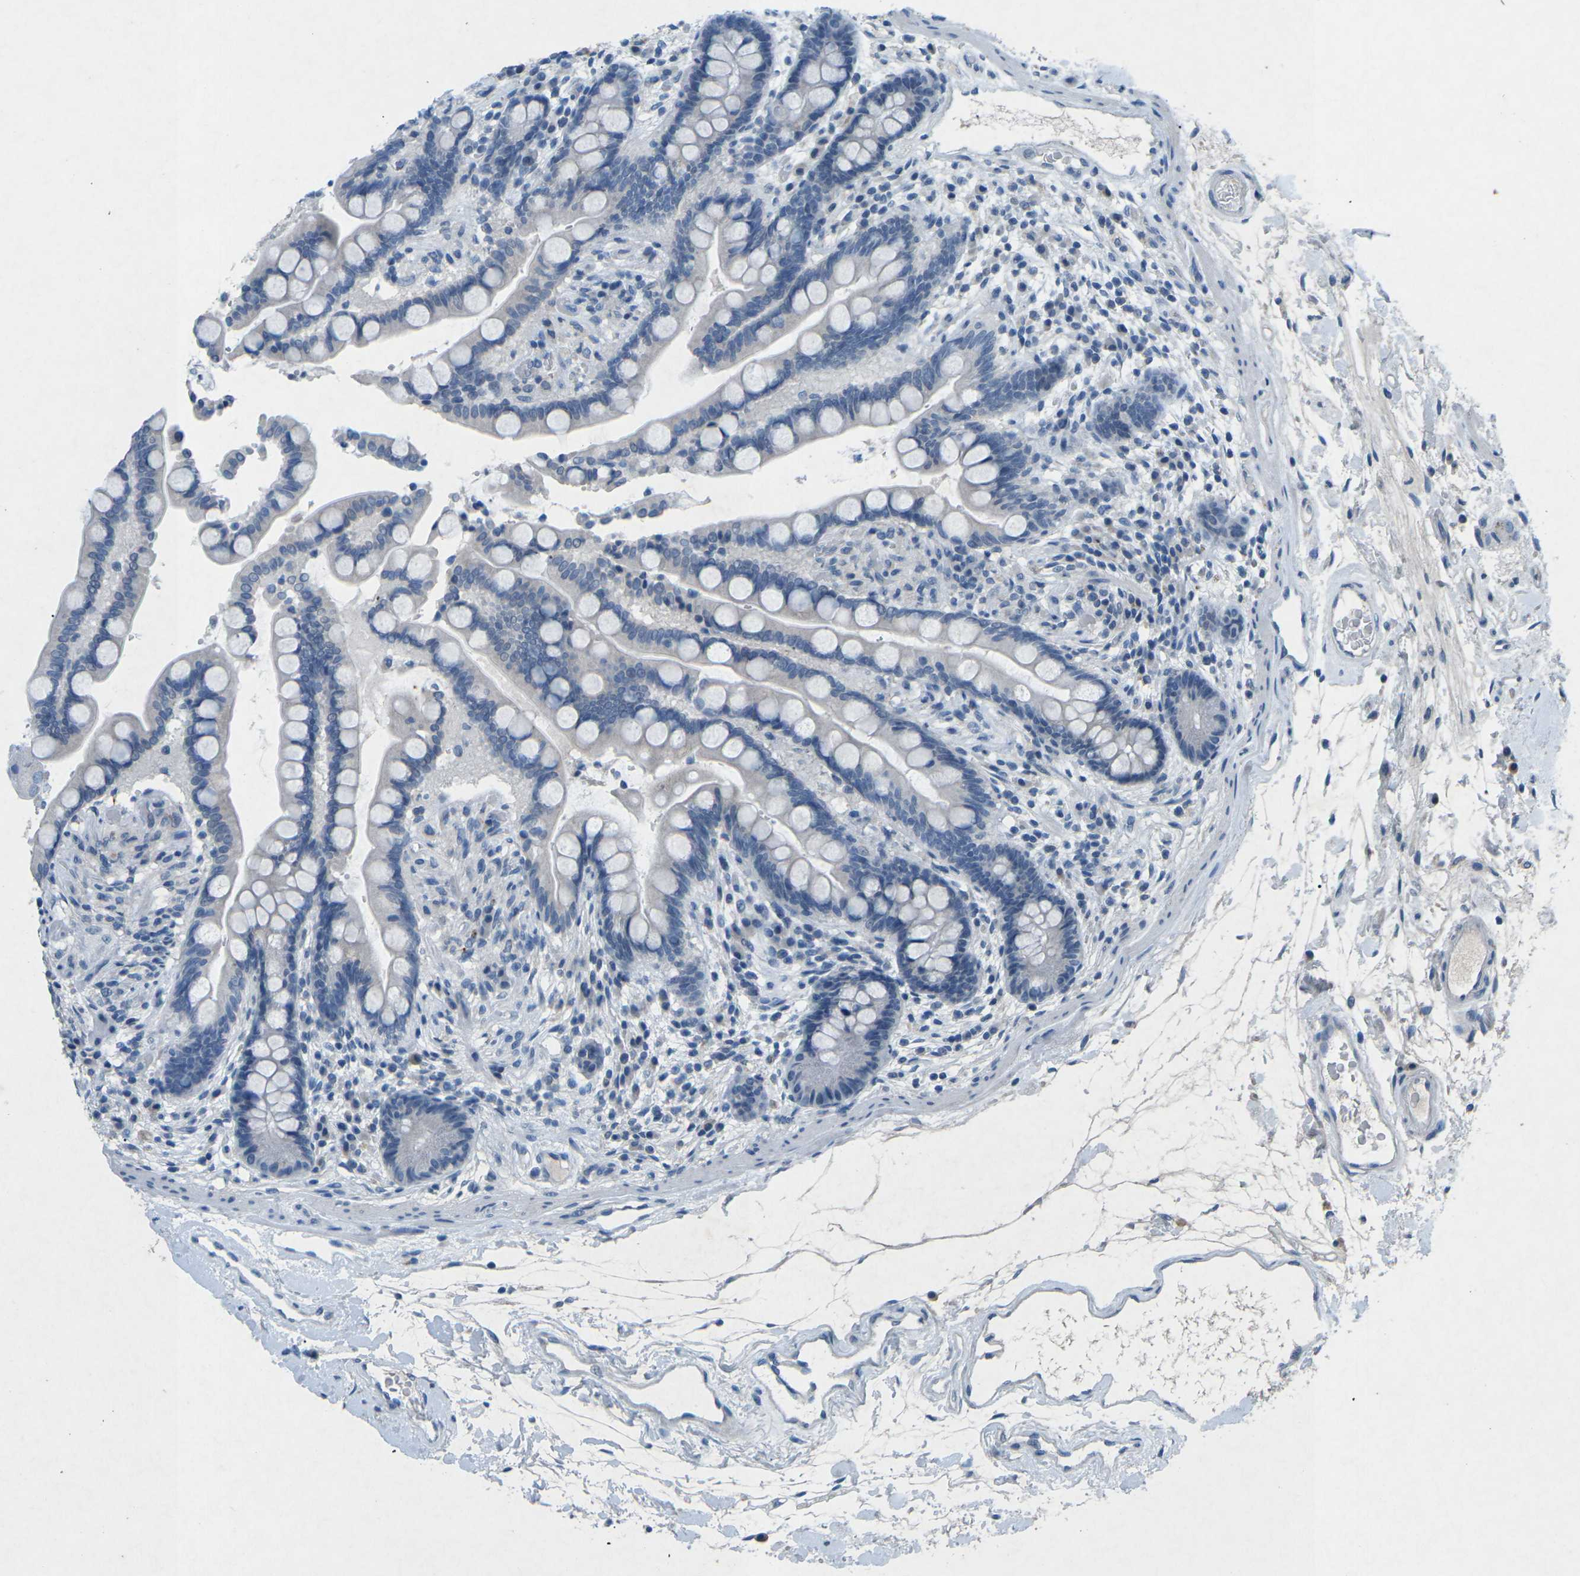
{"staining": {"intensity": "negative", "quantity": "none", "location": "none"}, "tissue": "colon", "cell_type": "Endothelial cells", "image_type": "normal", "snomed": [{"axis": "morphology", "description": "Normal tissue, NOS"}, {"axis": "topography", "description": "Colon"}], "caption": "Immunohistochemistry (IHC) of benign human colon displays no staining in endothelial cells.", "gene": "A1BG", "patient": {"sex": "male", "age": 73}}